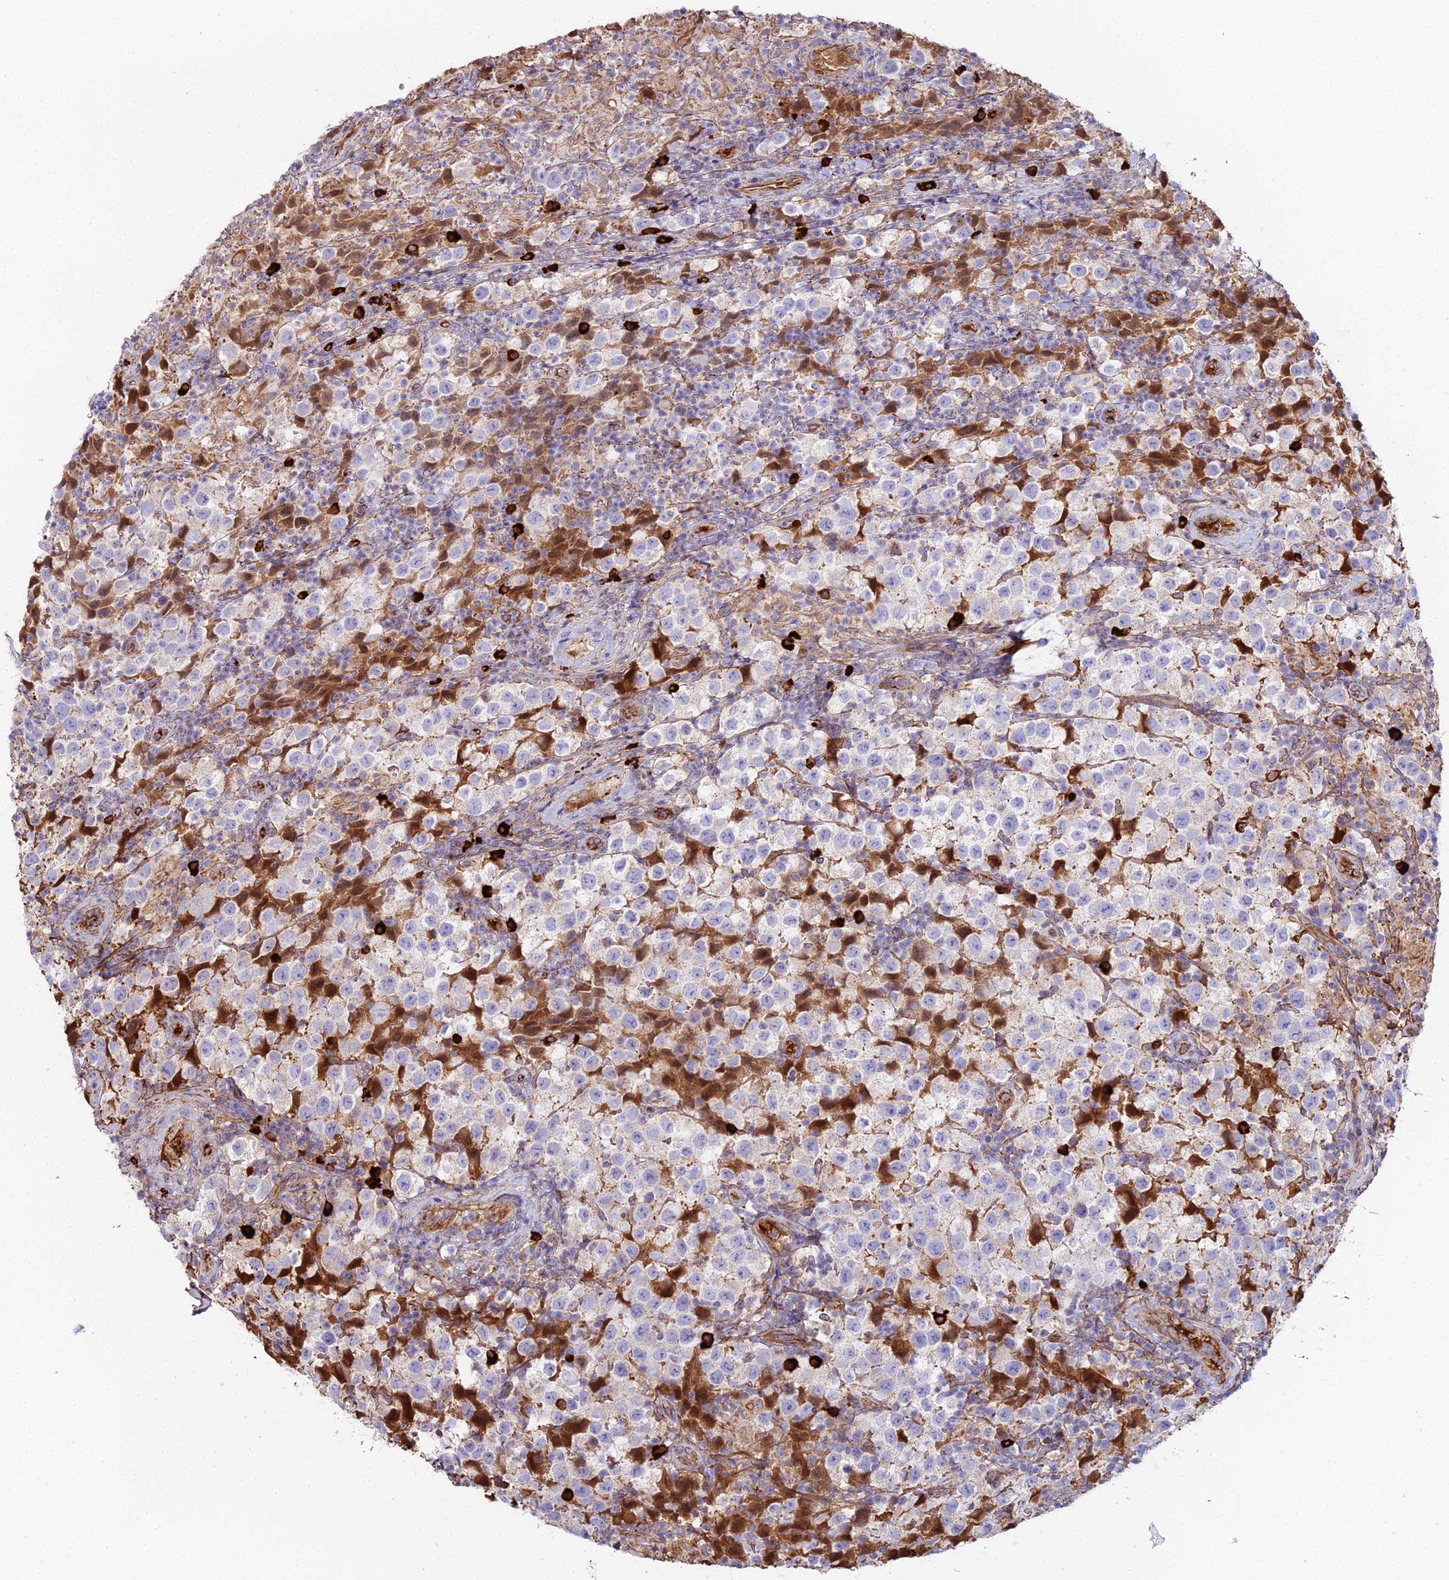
{"staining": {"intensity": "negative", "quantity": "none", "location": "none"}, "tissue": "testis cancer", "cell_type": "Tumor cells", "image_type": "cancer", "snomed": [{"axis": "morphology", "description": "Seminoma, NOS"}, {"axis": "morphology", "description": "Carcinoma, Embryonal, NOS"}, {"axis": "topography", "description": "Testis"}], "caption": "A high-resolution micrograph shows immunohistochemistry (IHC) staining of testis cancer, which displays no significant positivity in tumor cells.", "gene": "BEX4", "patient": {"sex": "male", "age": 41}}